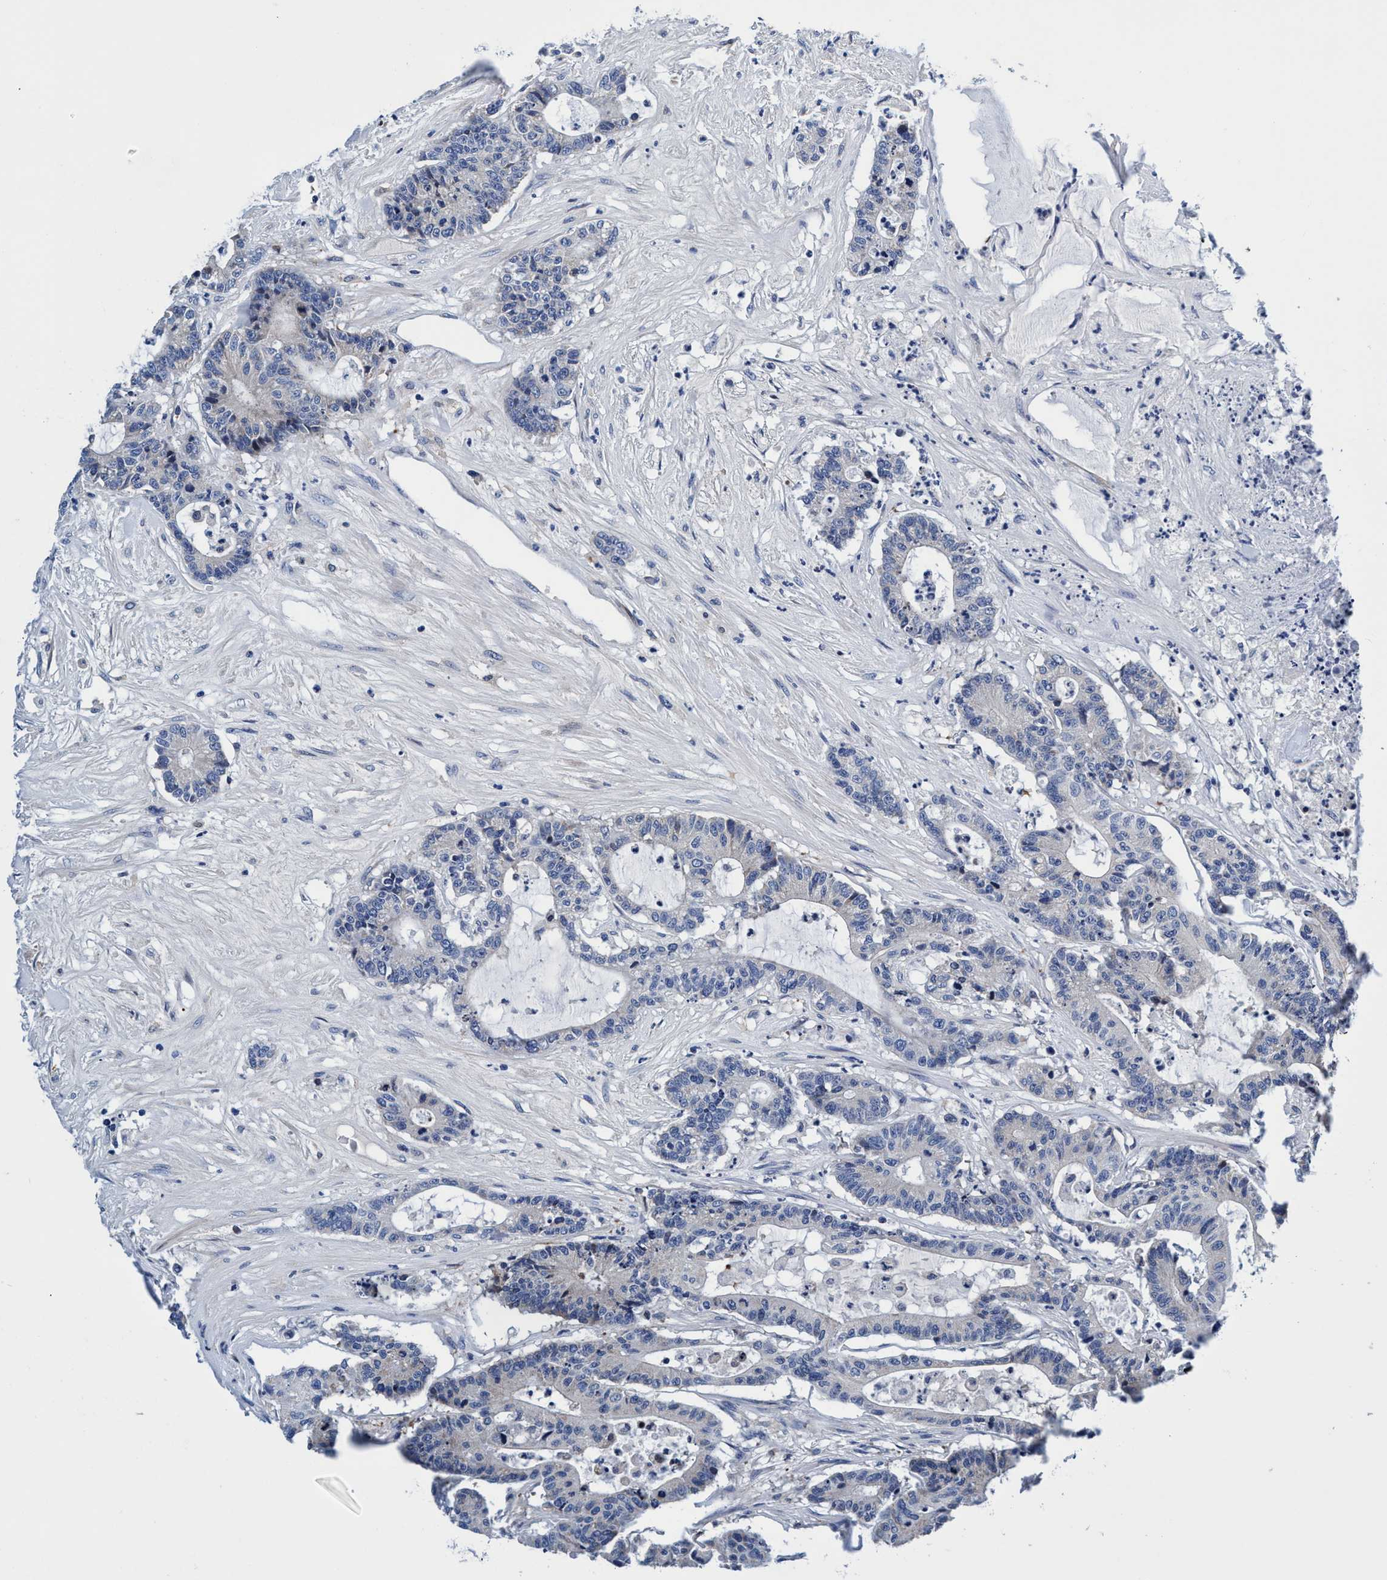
{"staining": {"intensity": "negative", "quantity": "none", "location": "none"}, "tissue": "colorectal cancer", "cell_type": "Tumor cells", "image_type": "cancer", "snomed": [{"axis": "morphology", "description": "Adenocarcinoma, NOS"}, {"axis": "topography", "description": "Colon"}], "caption": "There is no significant staining in tumor cells of colorectal cancer.", "gene": "UBALD2", "patient": {"sex": "female", "age": 84}}